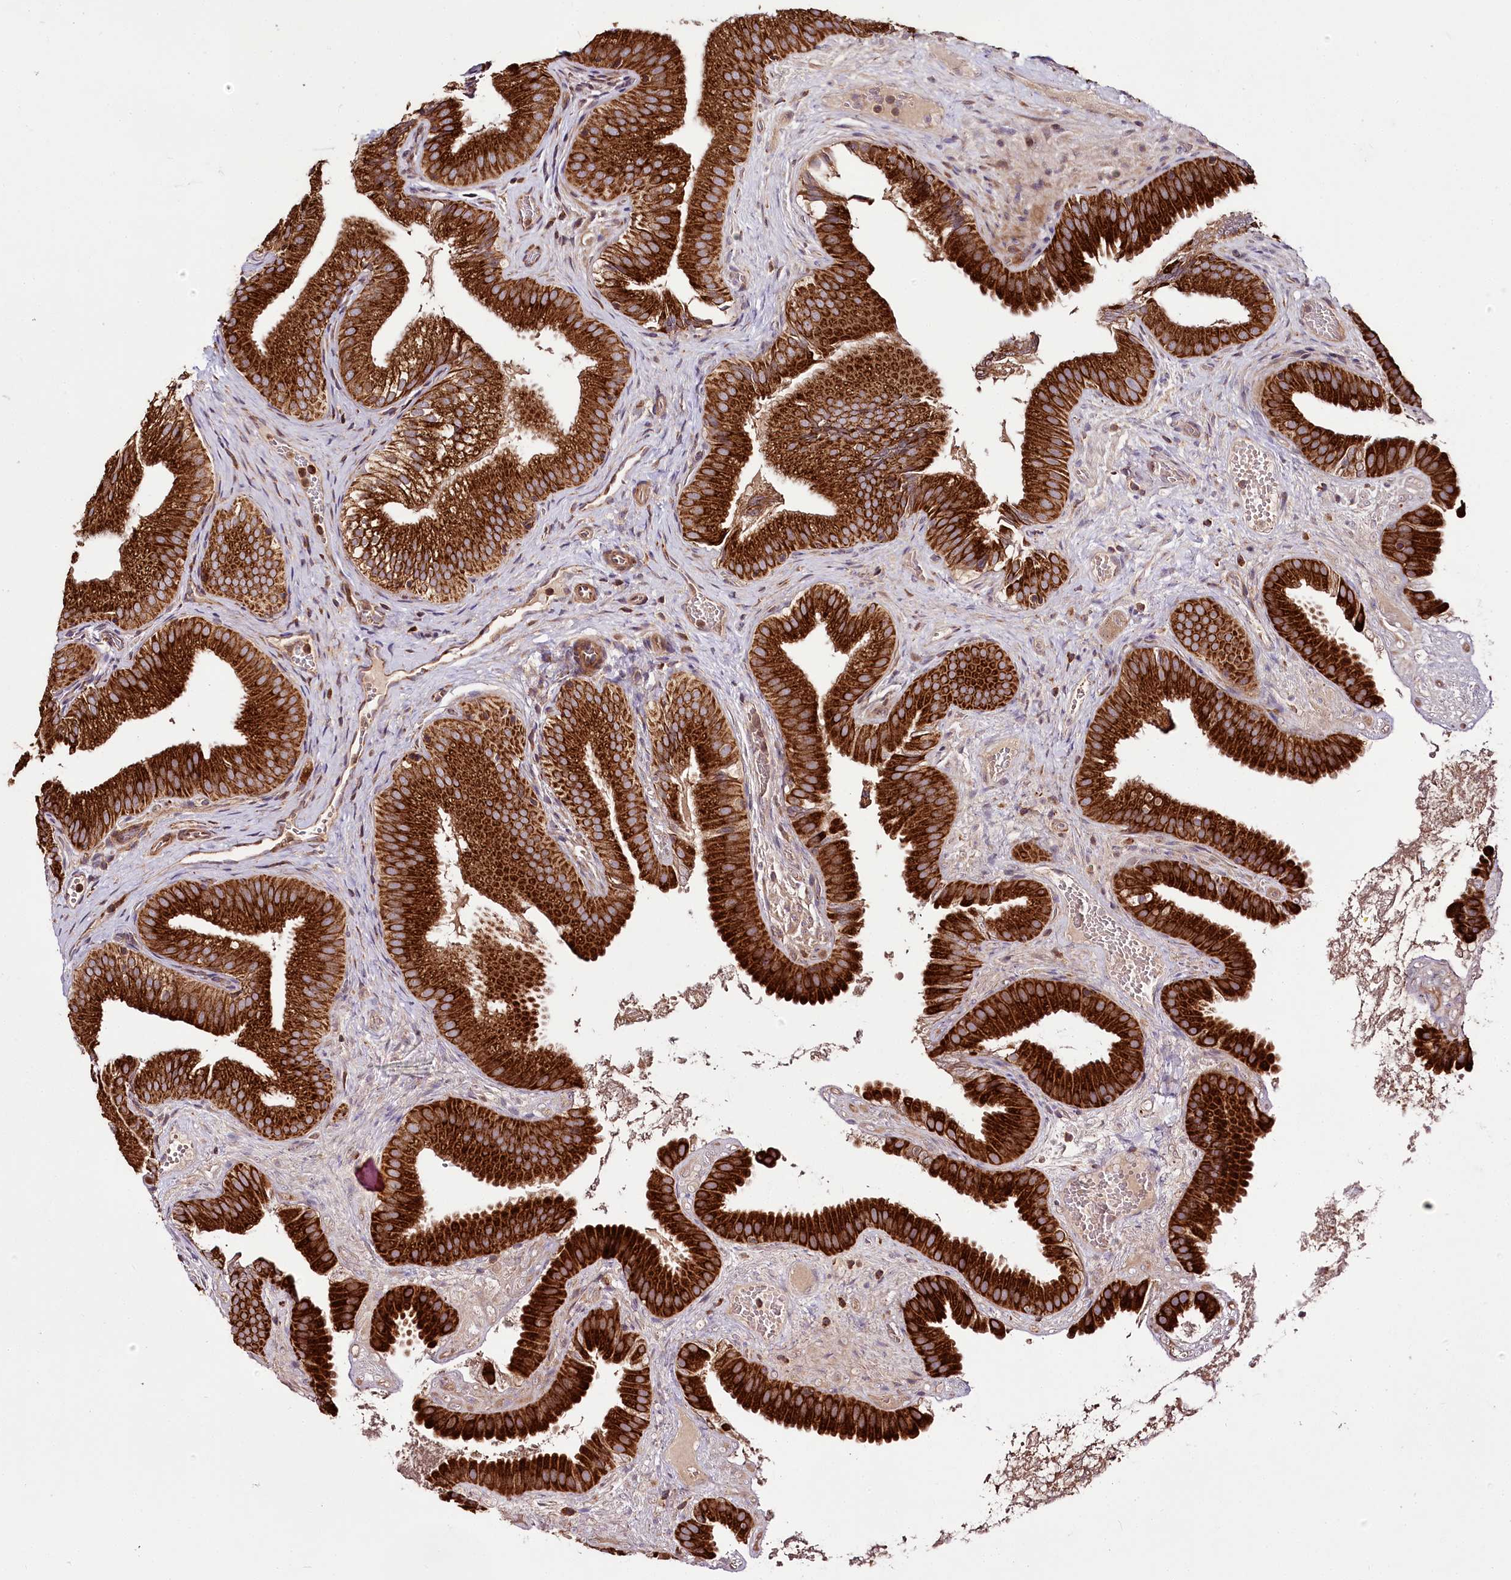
{"staining": {"intensity": "strong", "quantity": ">75%", "location": "cytoplasmic/membranous"}, "tissue": "gallbladder", "cell_type": "Glandular cells", "image_type": "normal", "snomed": [{"axis": "morphology", "description": "Normal tissue, NOS"}, {"axis": "topography", "description": "Gallbladder"}], "caption": "An IHC micrograph of unremarkable tissue is shown. Protein staining in brown shows strong cytoplasmic/membranous positivity in gallbladder within glandular cells.", "gene": "RAB7A", "patient": {"sex": "female", "age": 30}}